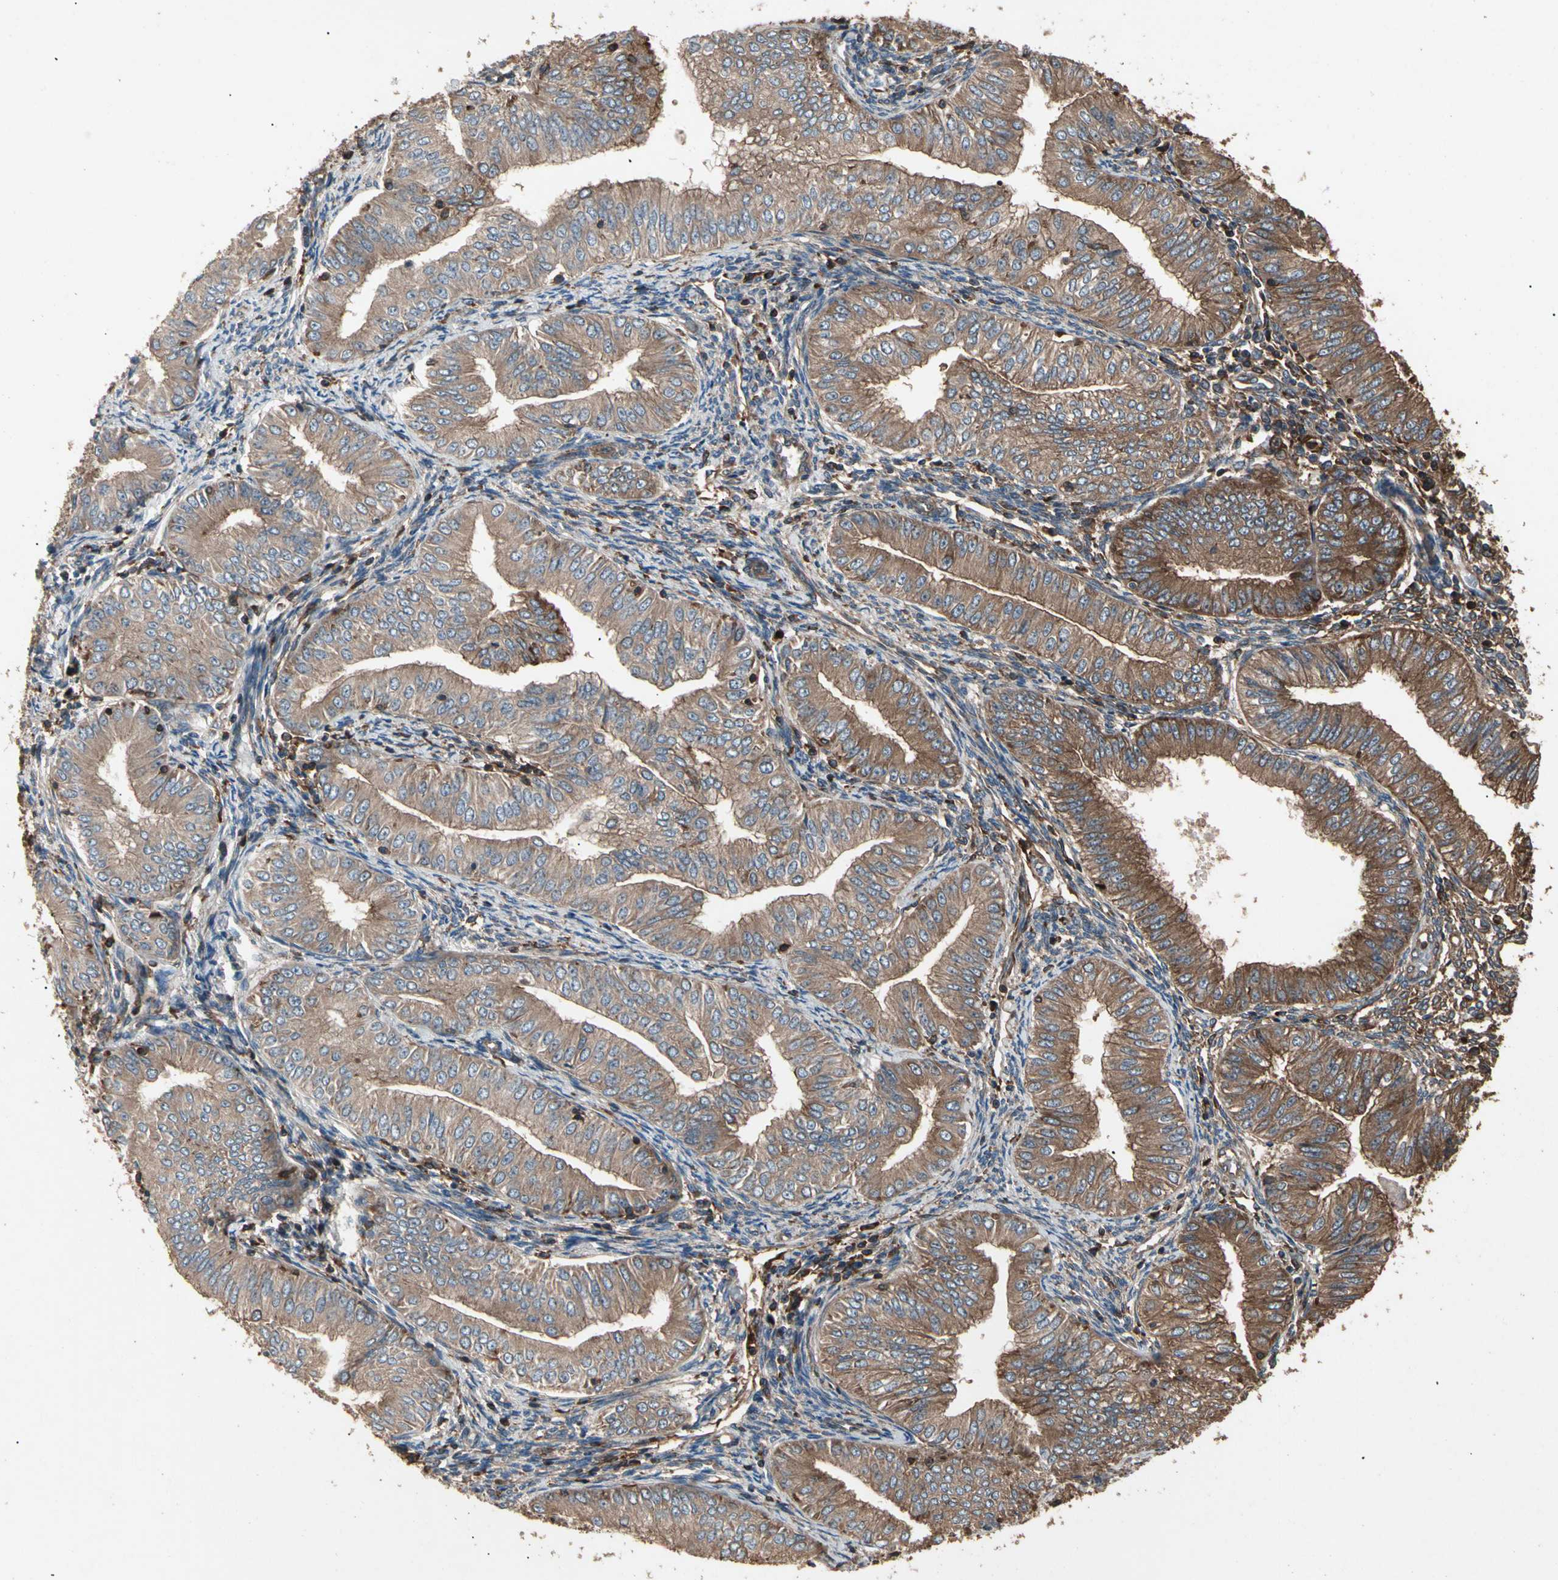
{"staining": {"intensity": "moderate", "quantity": ">75%", "location": "cytoplasmic/membranous"}, "tissue": "endometrial cancer", "cell_type": "Tumor cells", "image_type": "cancer", "snomed": [{"axis": "morphology", "description": "Normal tissue, NOS"}, {"axis": "morphology", "description": "Adenocarcinoma, NOS"}, {"axis": "topography", "description": "Endometrium"}], "caption": "Endometrial cancer (adenocarcinoma) tissue displays moderate cytoplasmic/membranous expression in approximately >75% of tumor cells", "gene": "AGBL2", "patient": {"sex": "female", "age": 53}}